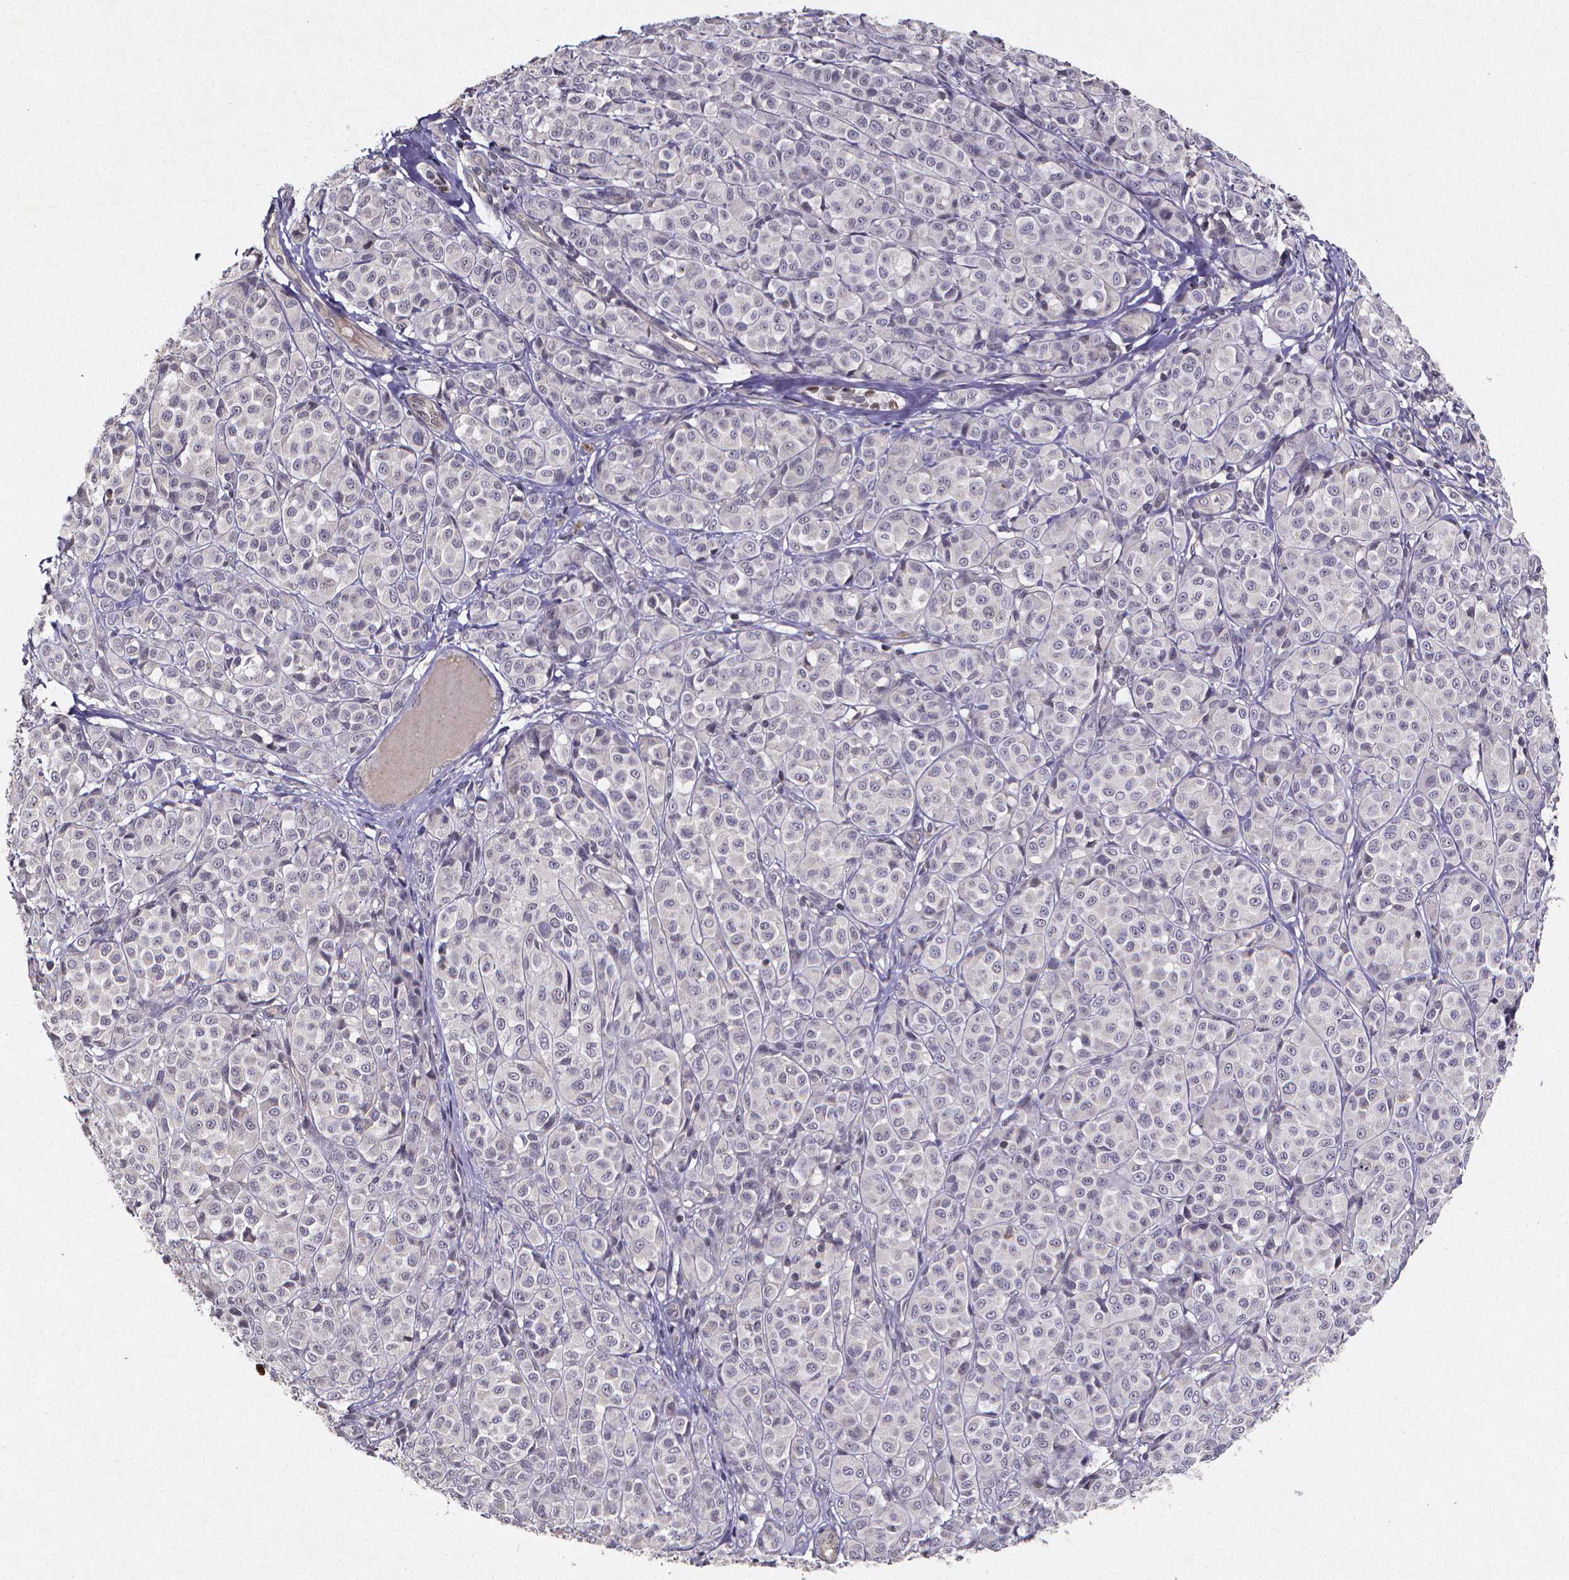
{"staining": {"intensity": "negative", "quantity": "none", "location": "none"}, "tissue": "melanoma", "cell_type": "Tumor cells", "image_type": "cancer", "snomed": [{"axis": "morphology", "description": "Malignant melanoma, NOS"}, {"axis": "topography", "description": "Skin"}], "caption": "Micrograph shows no significant protein staining in tumor cells of malignant melanoma.", "gene": "TP73", "patient": {"sex": "male", "age": 89}}